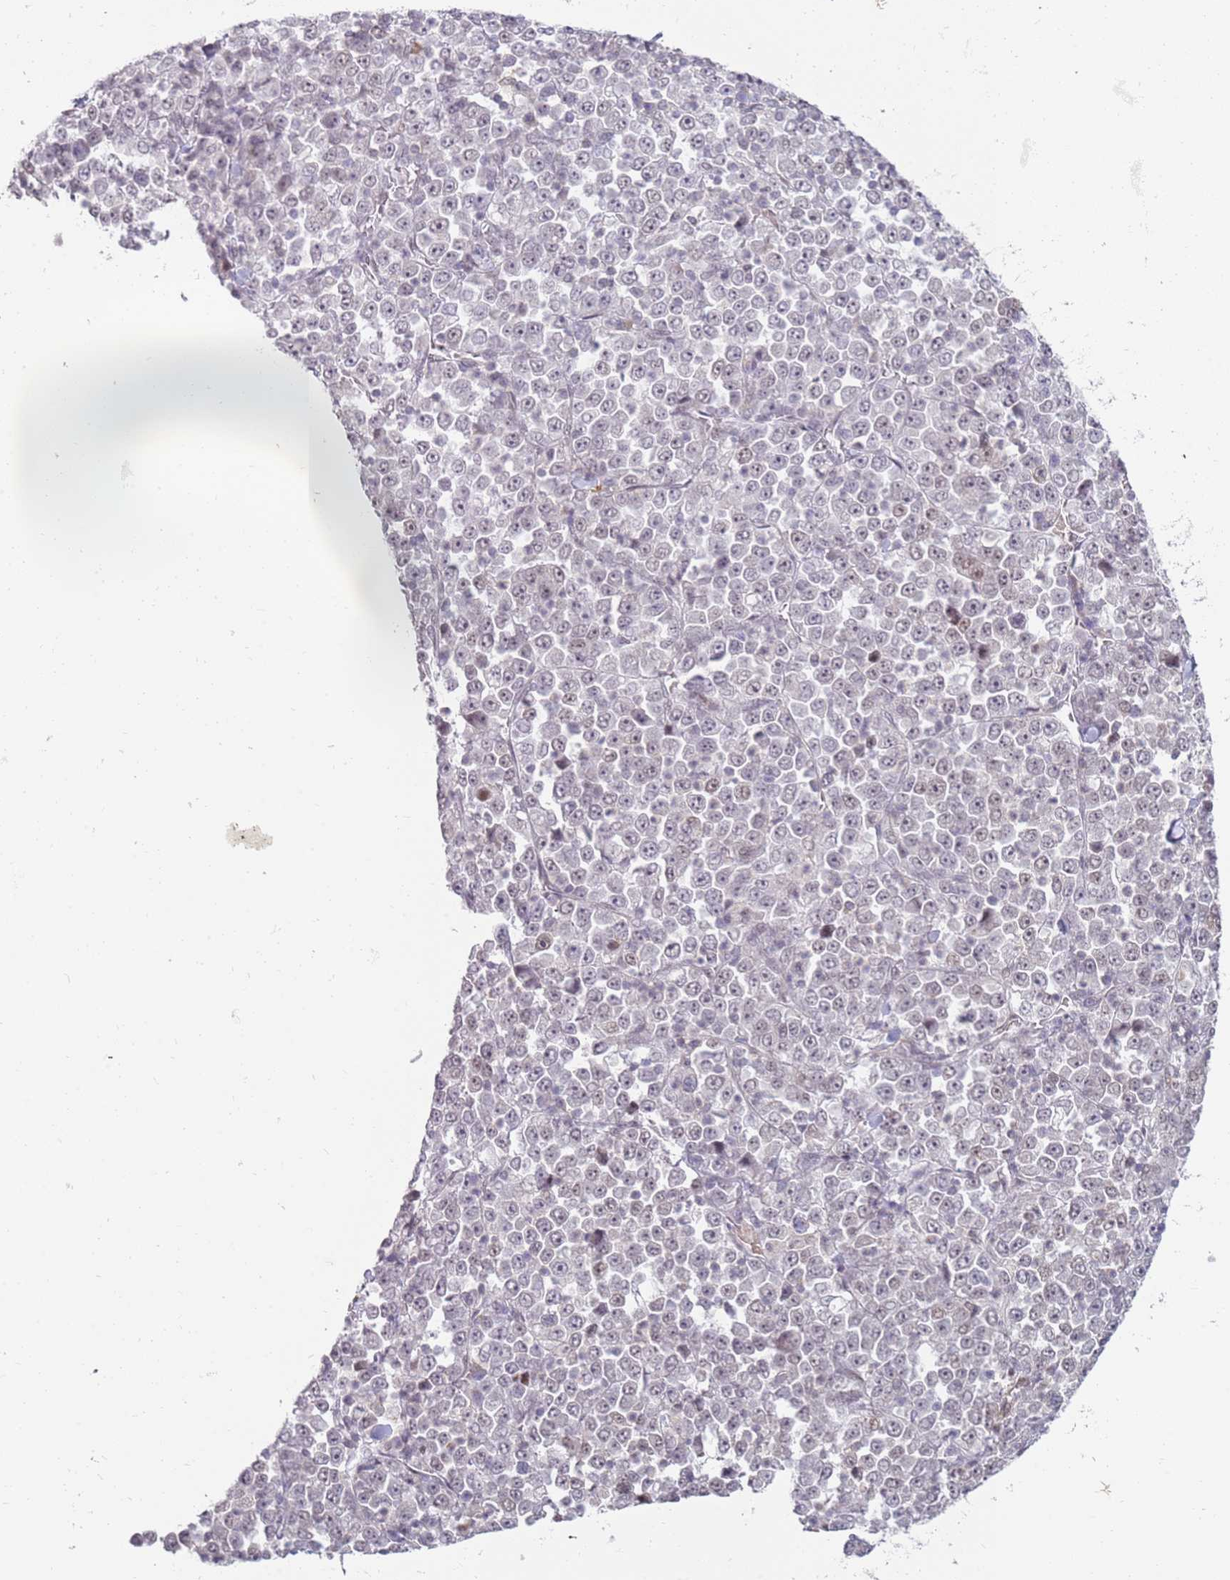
{"staining": {"intensity": "negative", "quantity": "none", "location": "none"}, "tissue": "stomach cancer", "cell_type": "Tumor cells", "image_type": "cancer", "snomed": [{"axis": "morphology", "description": "Normal tissue, NOS"}, {"axis": "morphology", "description": "Adenocarcinoma, NOS"}, {"axis": "topography", "description": "Stomach, upper"}, {"axis": "topography", "description": "Stomach"}], "caption": "Stomach adenocarcinoma stained for a protein using immunohistochemistry (IHC) exhibits no positivity tumor cells.", "gene": "PHC2", "patient": {"sex": "male", "age": 59}}